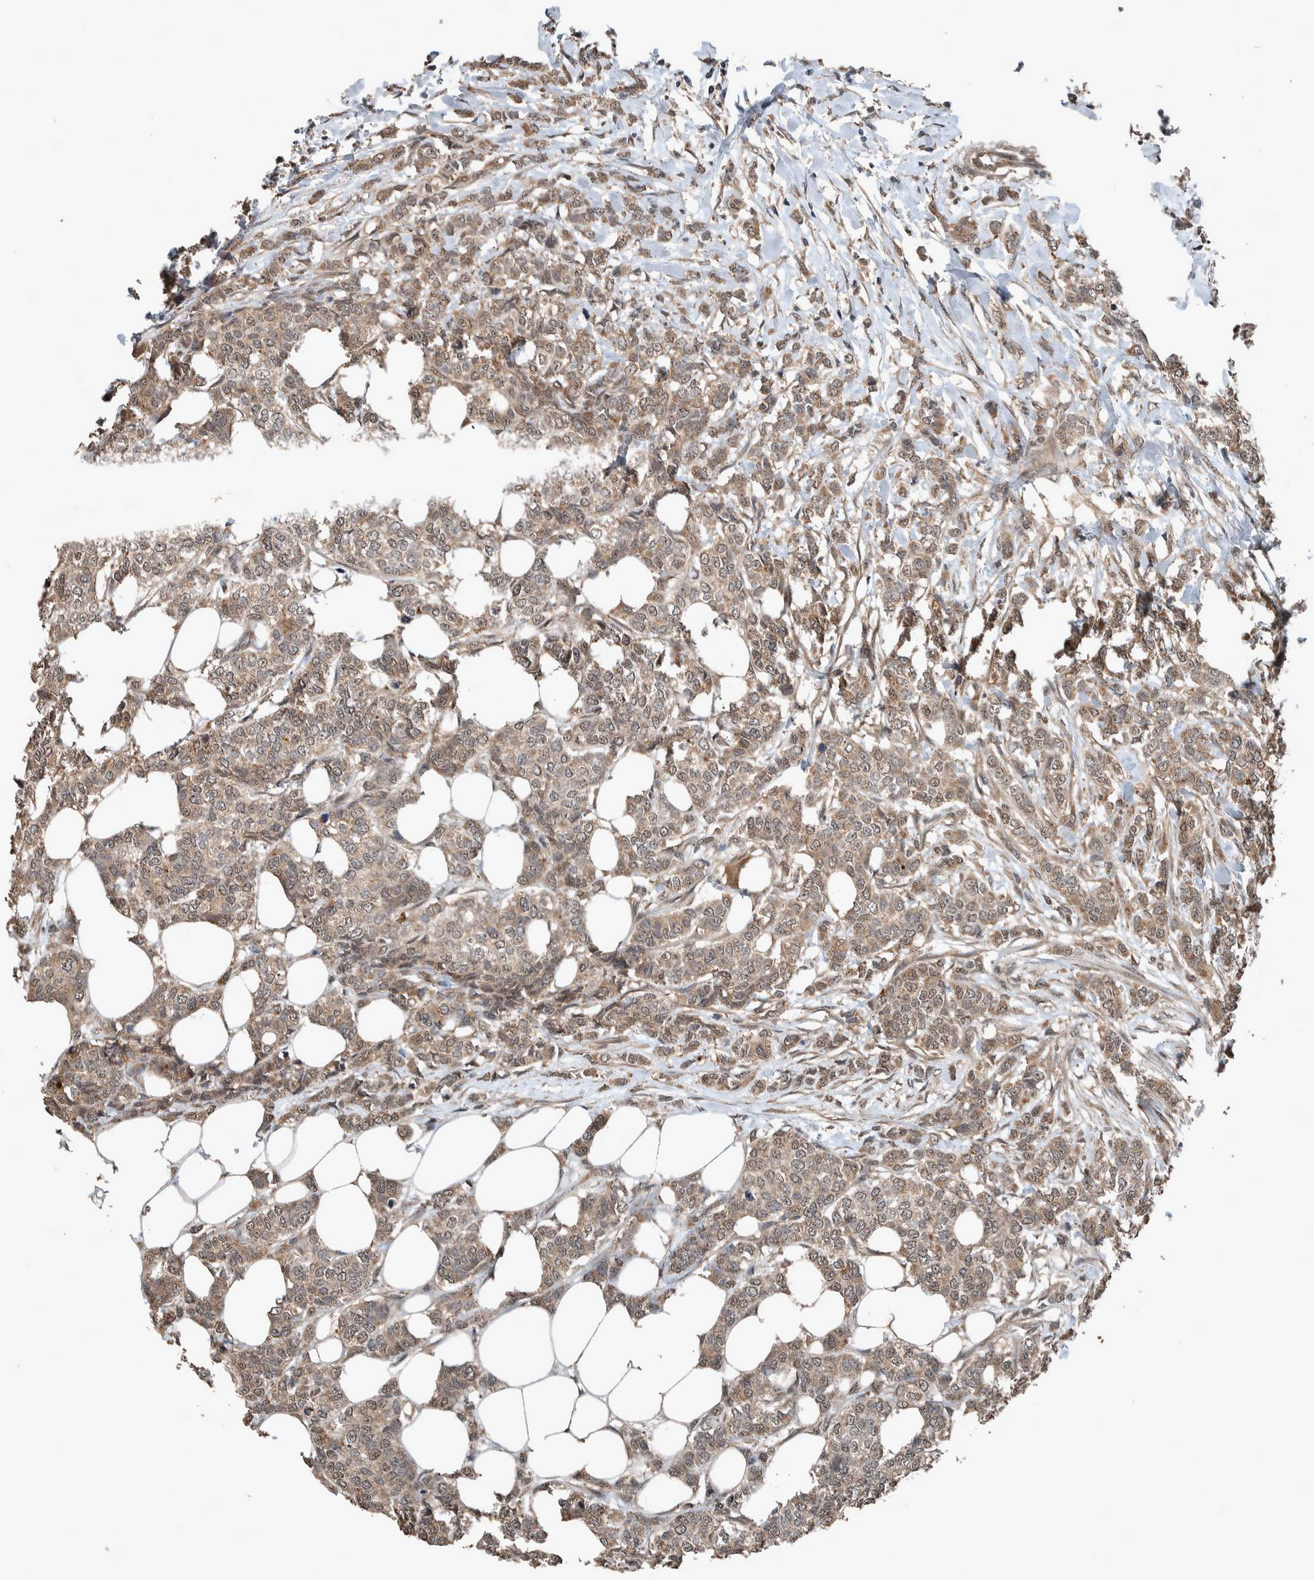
{"staining": {"intensity": "moderate", "quantity": ">75%", "location": "cytoplasmic/membranous"}, "tissue": "breast cancer", "cell_type": "Tumor cells", "image_type": "cancer", "snomed": [{"axis": "morphology", "description": "Lobular carcinoma"}, {"axis": "topography", "description": "Skin"}, {"axis": "topography", "description": "Breast"}], "caption": "Breast lobular carcinoma stained for a protein demonstrates moderate cytoplasmic/membranous positivity in tumor cells.", "gene": "MYO1E", "patient": {"sex": "female", "age": 46}}